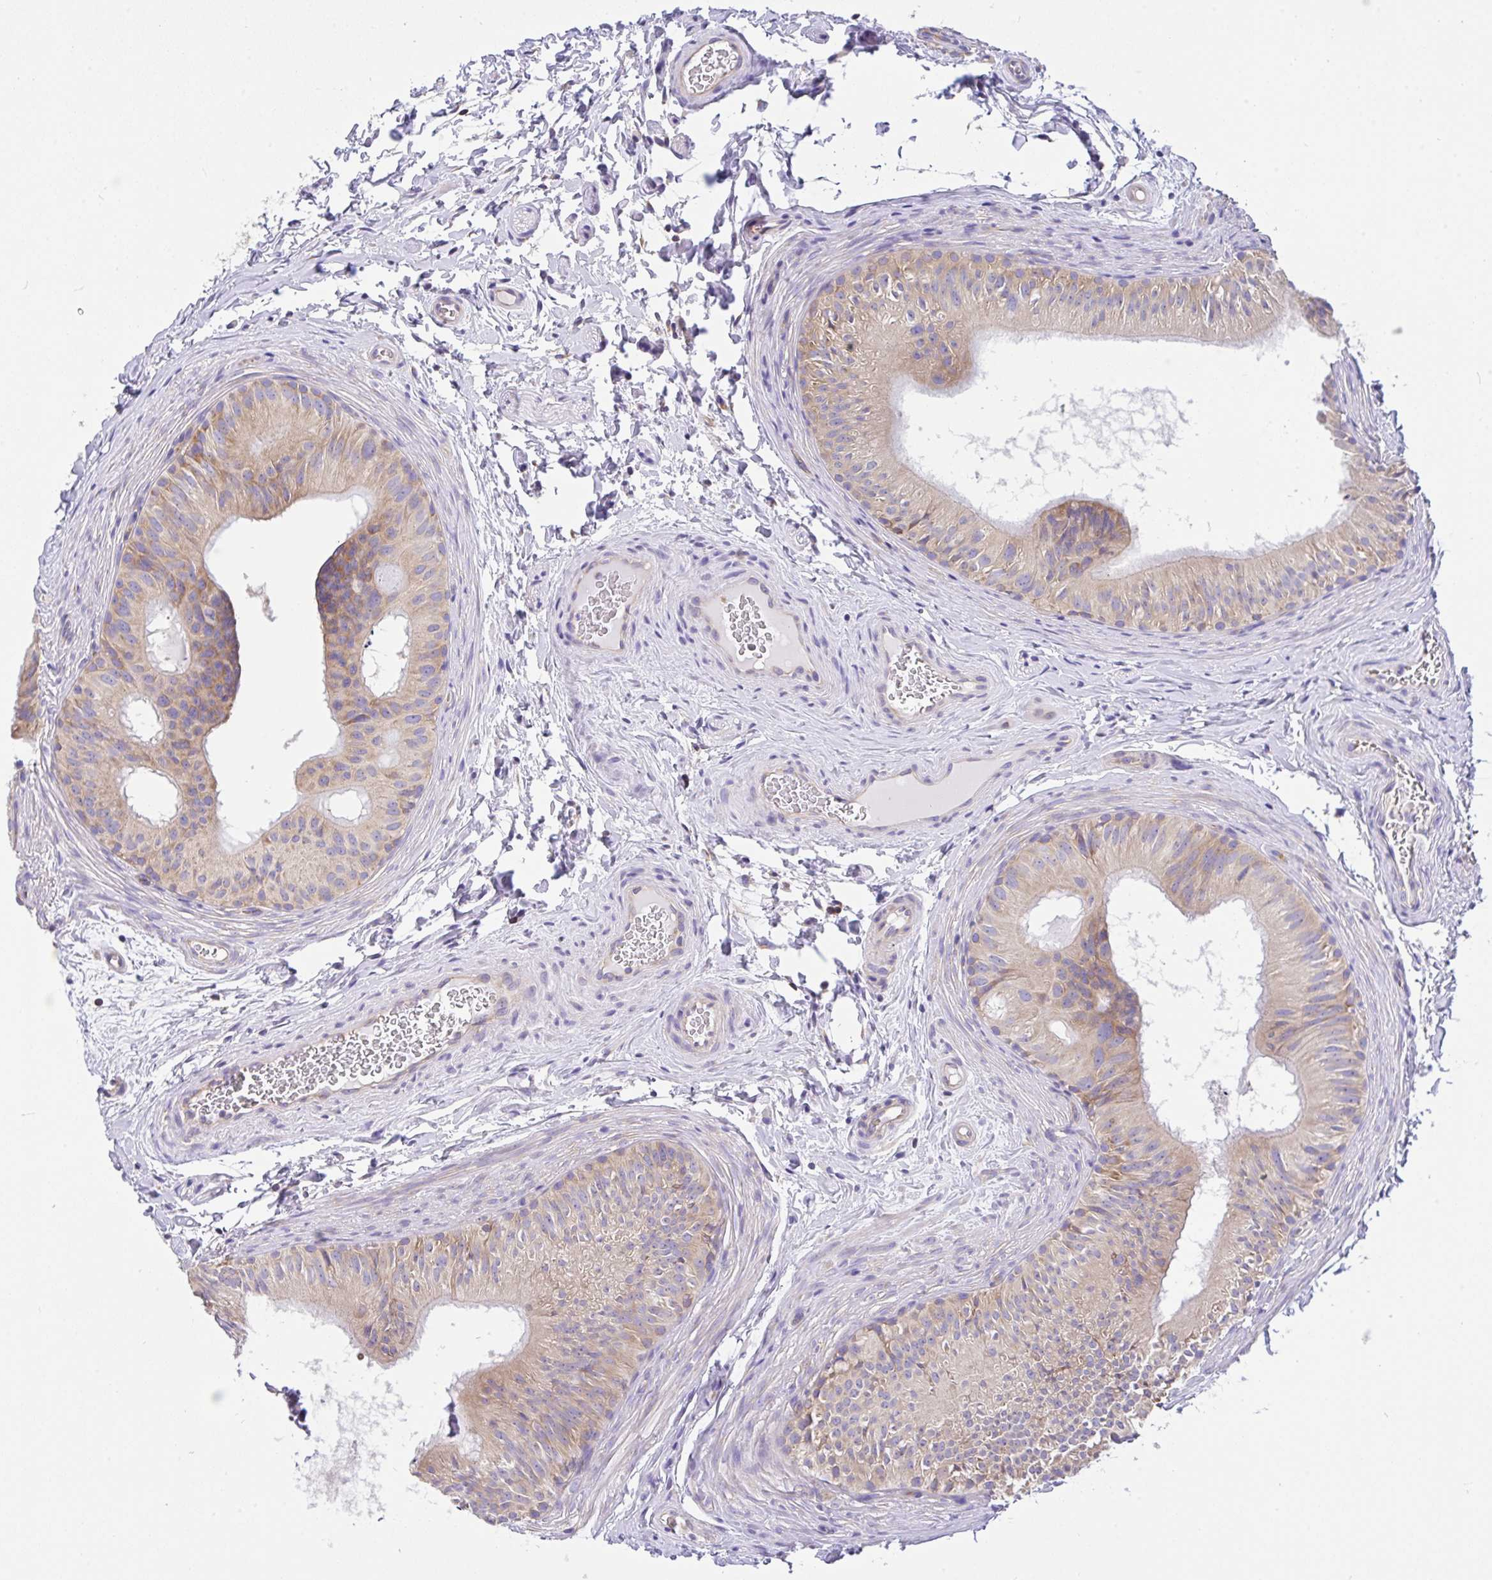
{"staining": {"intensity": "moderate", "quantity": "25%-75%", "location": "cytoplasmic/membranous"}, "tissue": "epididymis", "cell_type": "Glandular cells", "image_type": "normal", "snomed": [{"axis": "morphology", "description": "Normal tissue, NOS"}, {"axis": "topography", "description": "Epididymis"}], "caption": "A photomicrograph showing moderate cytoplasmic/membranous expression in approximately 25%-75% of glandular cells in unremarkable epididymis, as visualized by brown immunohistochemical staining.", "gene": "GFPT2", "patient": {"sex": "male", "age": 24}}